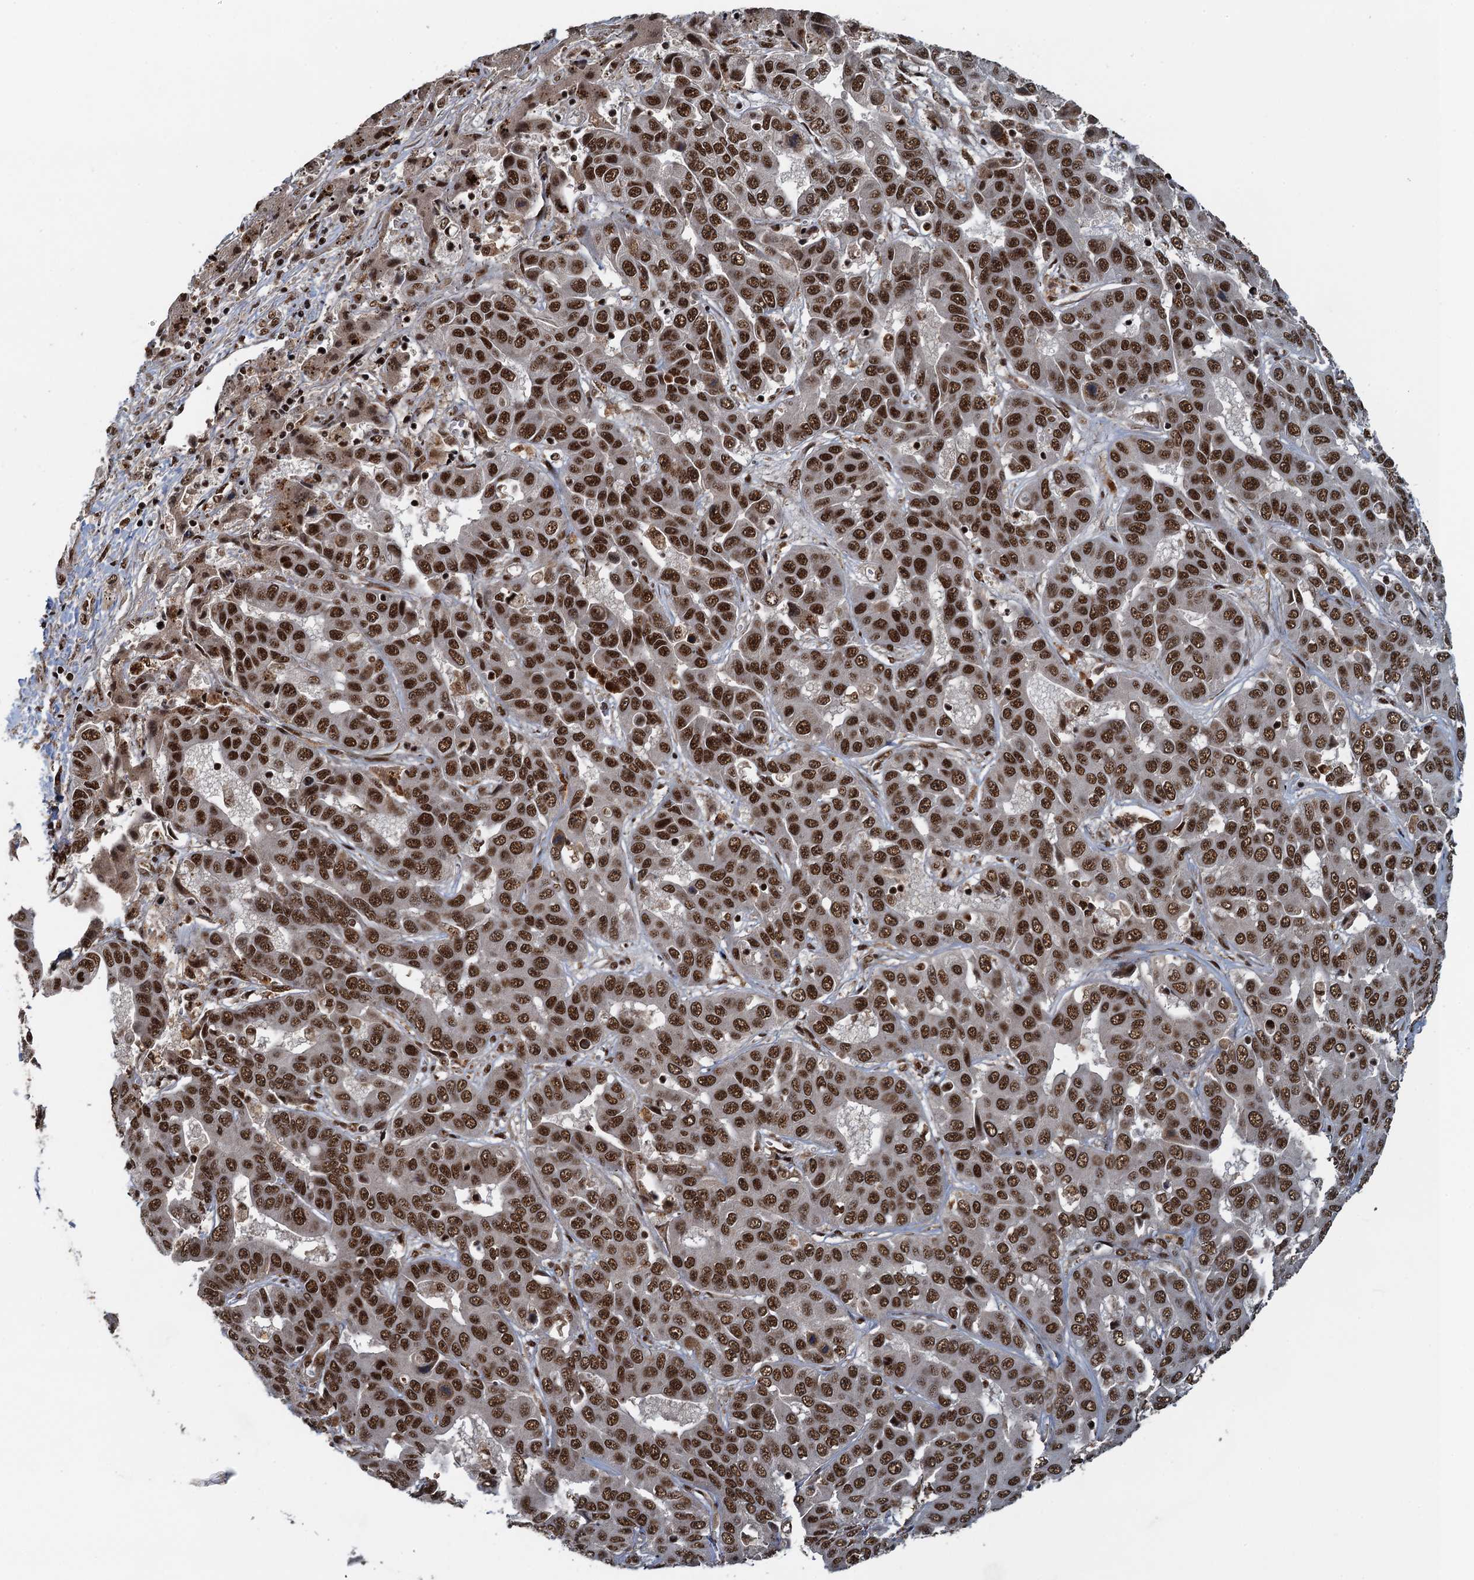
{"staining": {"intensity": "moderate", "quantity": ">75%", "location": "nuclear"}, "tissue": "liver cancer", "cell_type": "Tumor cells", "image_type": "cancer", "snomed": [{"axis": "morphology", "description": "Cholangiocarcinoma"}, {"axis": "topography", "description": "Liver"}], "caption": "There is medium levels of moderate nuclear staining in tumor cells of liver cholangiocarcinoma, as demonstrated by immunohistochemical staining (brown color).", "gene": "ZC3H18", "patient": {"sex": "female", "age": 52}}